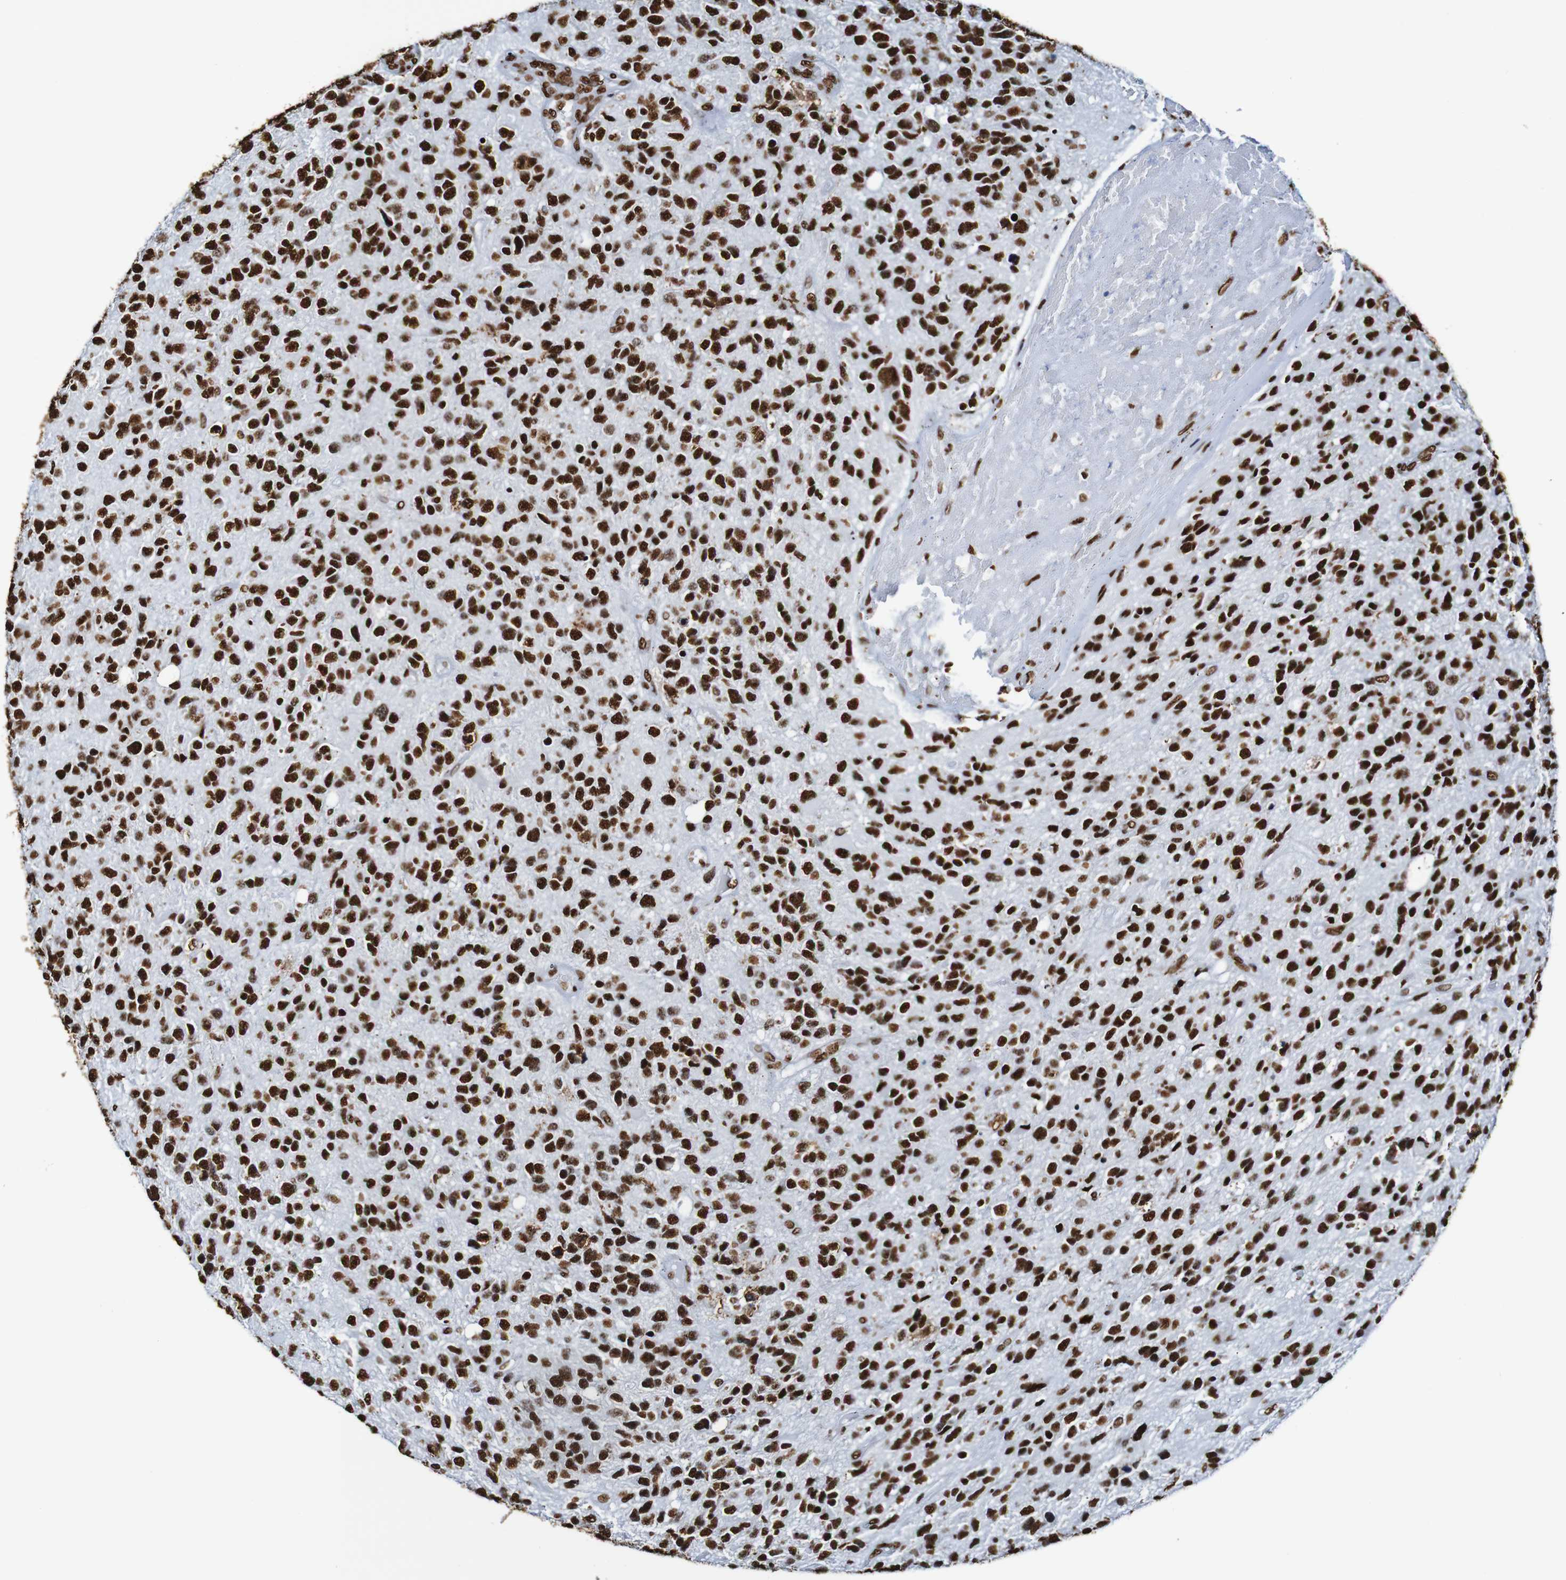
{"staining": {"intensity": "strong", "quantity": ">75%", "location": "nuclear"}, "tissue": "glioma", "cell_type": "Tumor cells", "image_type": "cancer", "snomed": [{"axis": "morphology", "description": "Glioma, malignant, High grade"}, {"axis": "topography", "description": "Brain"}], "caption": "High-grade glioma (malignant) was stained to show a protein in brown. There is high levels of strong nuclear positivity in about >75% of tumor cells.", "gene": "SRSF3", "patient": {"sex": "female", "age": 58}}